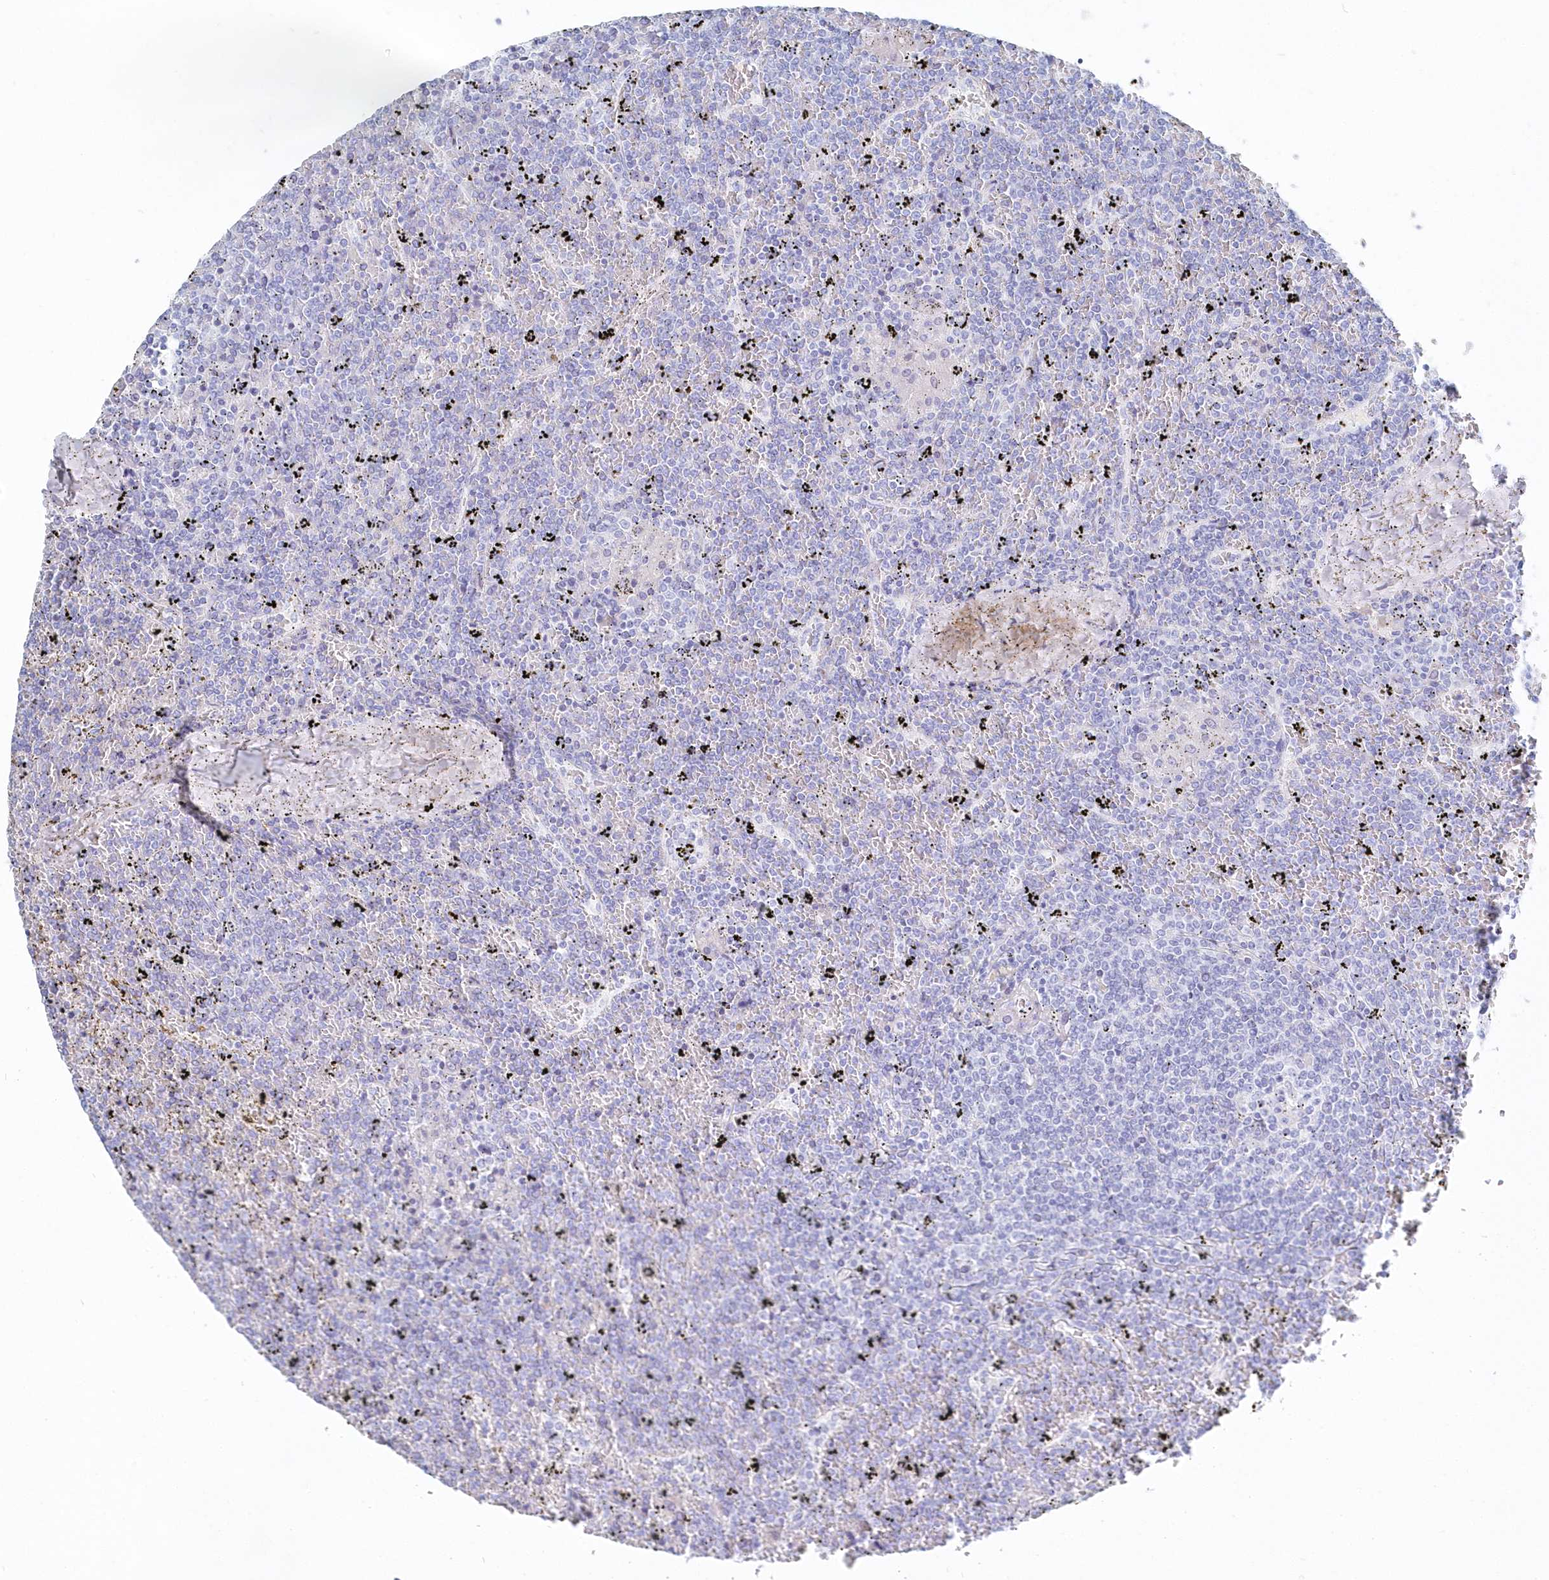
{"staining": {"intensity": "negative", "quantity": "none", "location": "none"}, "tissue": "lymphoma", "cell_type": "Tumor cells", "image_type": "cancer", "snomed": [{"axis": "morphology", "description": "Malignant lymphoma, non-Hodgkin's type, Low grade"}, {"axis": "topography", "description": "Spleen"}], "caption": "Protein analysis of lymphoma shows no significant expression in tumor cells. Brightfield microscopy of IHC stained with DAB (3,3'-diaminobenzidine) (brown) and hematoxylin (blue), captured at high magnification.", "gene": "CSNK1G2", "patient": {"sex": "female", "age": 19}}